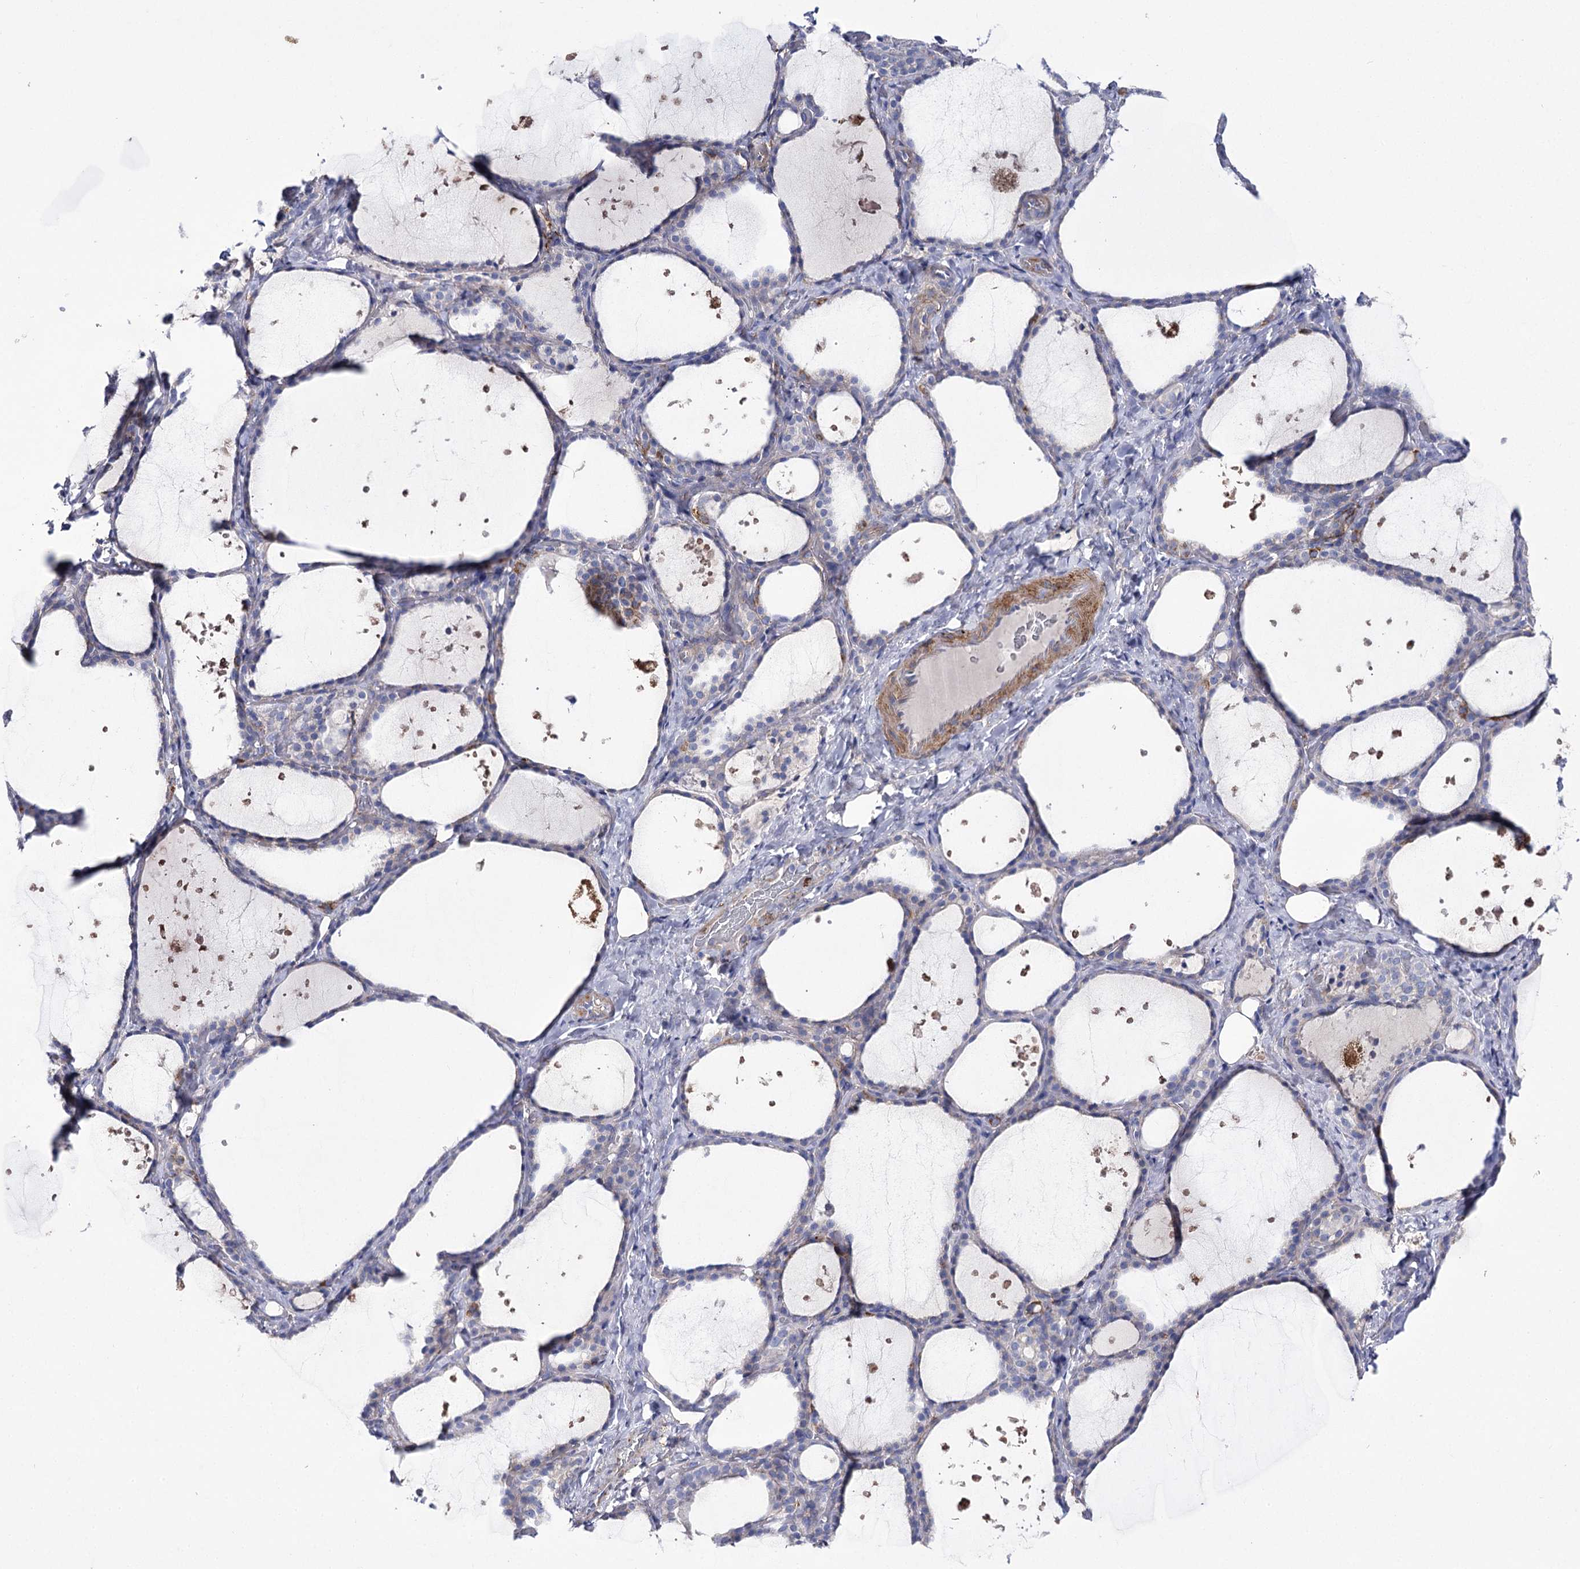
{"staining": {"intensity": "negative", "quantity": "none", "location": "none"}, "tissue": "thyroid gland", "cell_type": "Glandular cells", "image_type": "normal", "snomed": [{"axis": "morphology", "description": "Normal tissue, NOS"}, {"axis": "topography", "description": "Thyroid gland"}], "caption": "Thyroid gland was stained to show a protein in brown. There is no significant expression in glandular cells. The staining was performed using DAB (3,3'-diaminobenzidine) to visualize the protein expression in brown, while the nuclei were stained in blue with hematoxylin (Magnification: 20x).", "gene": "COX15", "patient": {"sex": "female", "age": 44}}